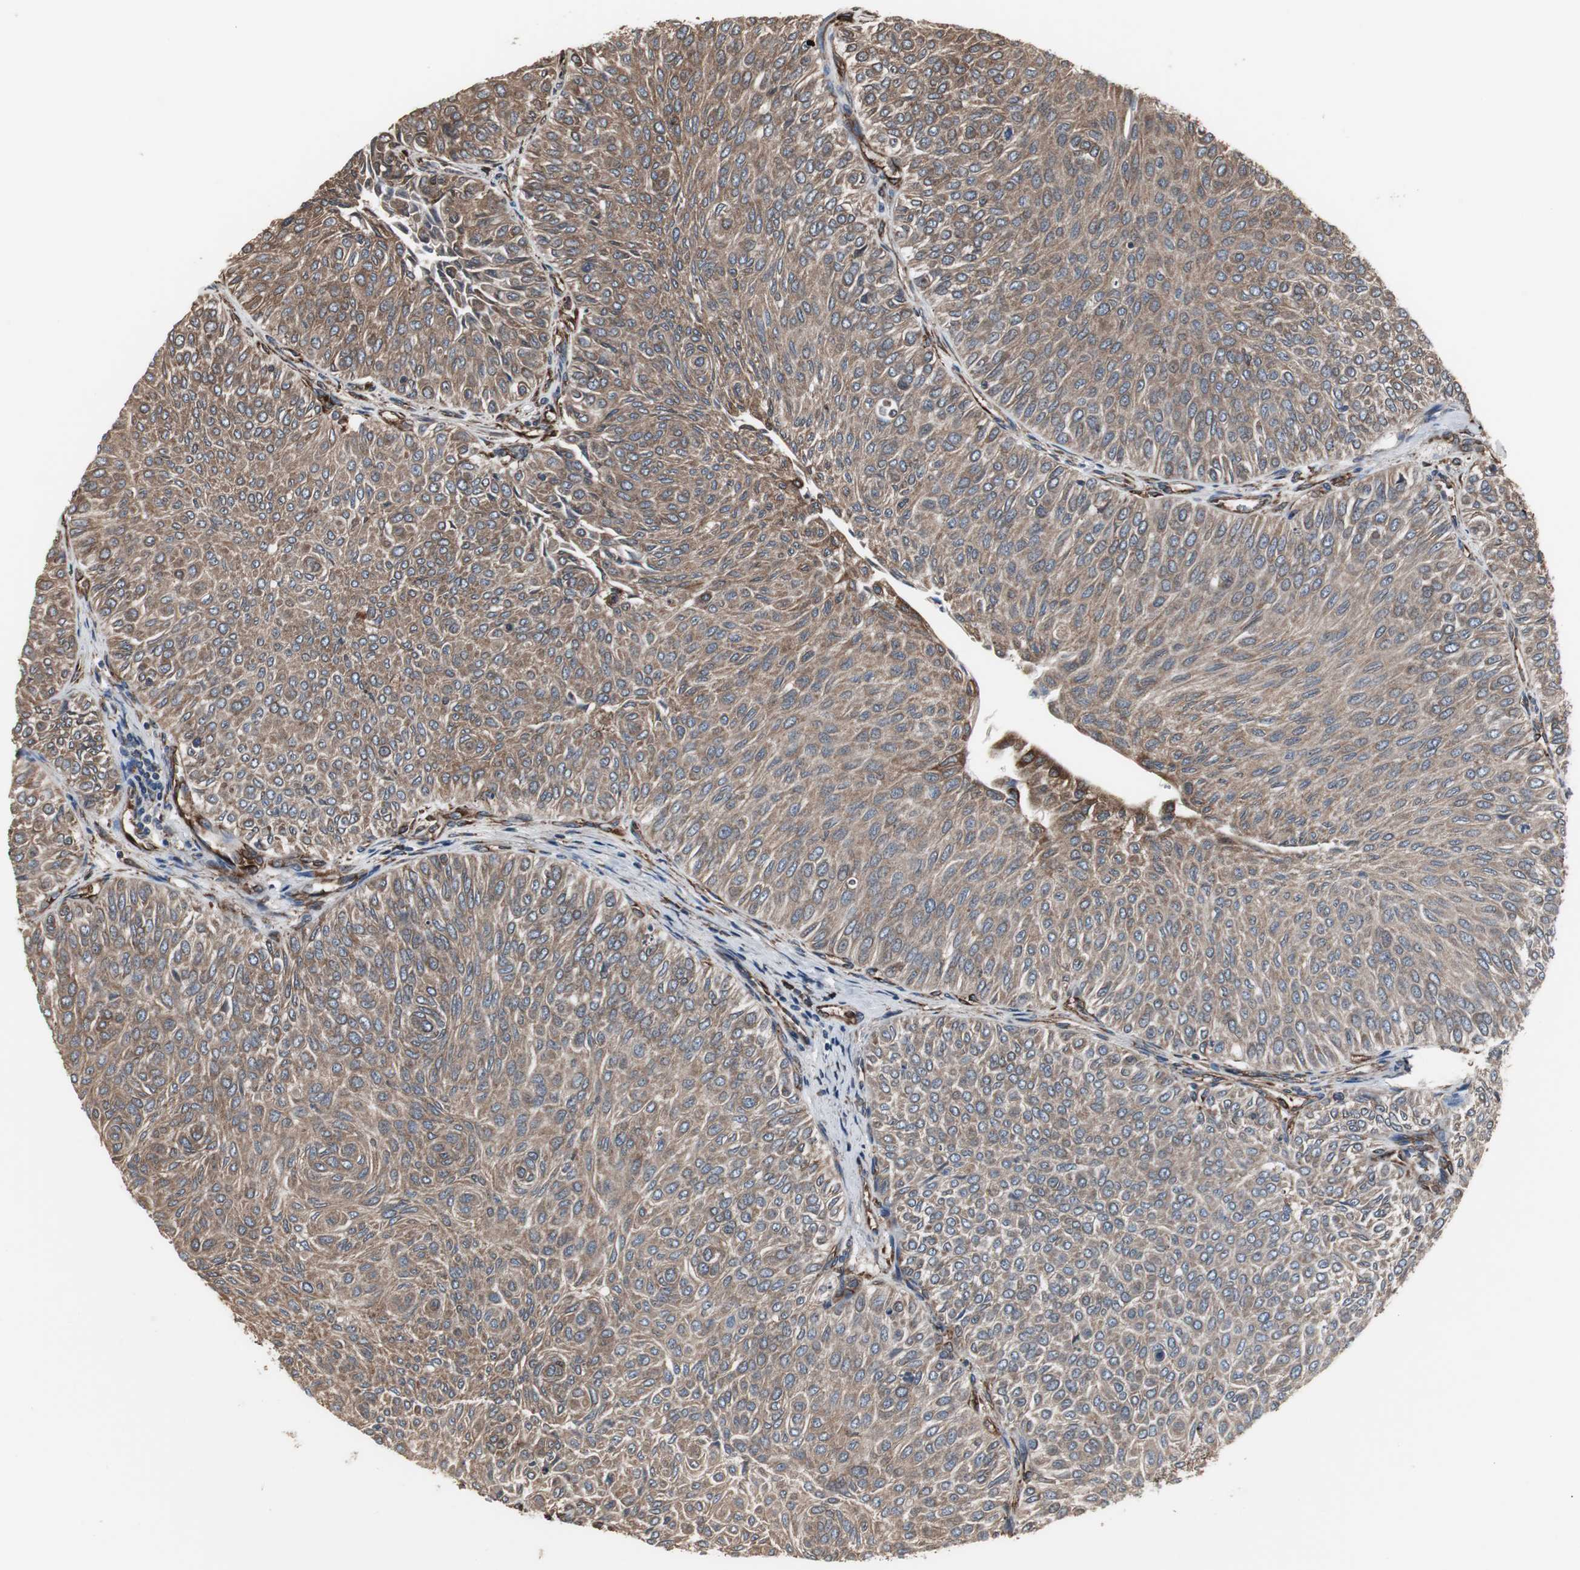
{"staining": {"intensity": "moderate", "quantity": ">75%", "location": "cytoplasmic/membranous"}, "tissue": "urothelial cancer", "cell_type": "Tumor cells", "image_type": "cancer", "snomed": [{"axis": "morphology", "description": "Urothelial carcinoma, Low grade"}, {"axis": "topography", "description": "Urinary bladder"}], "caption": "Human low-grade urothelial carcinoma stained with a brown dye shows moderate cytoplasmic/membranous positive staining in about >75% of tumor cells.", "gene": "CALU", "patient": {"sex": "male", "age": 78}}